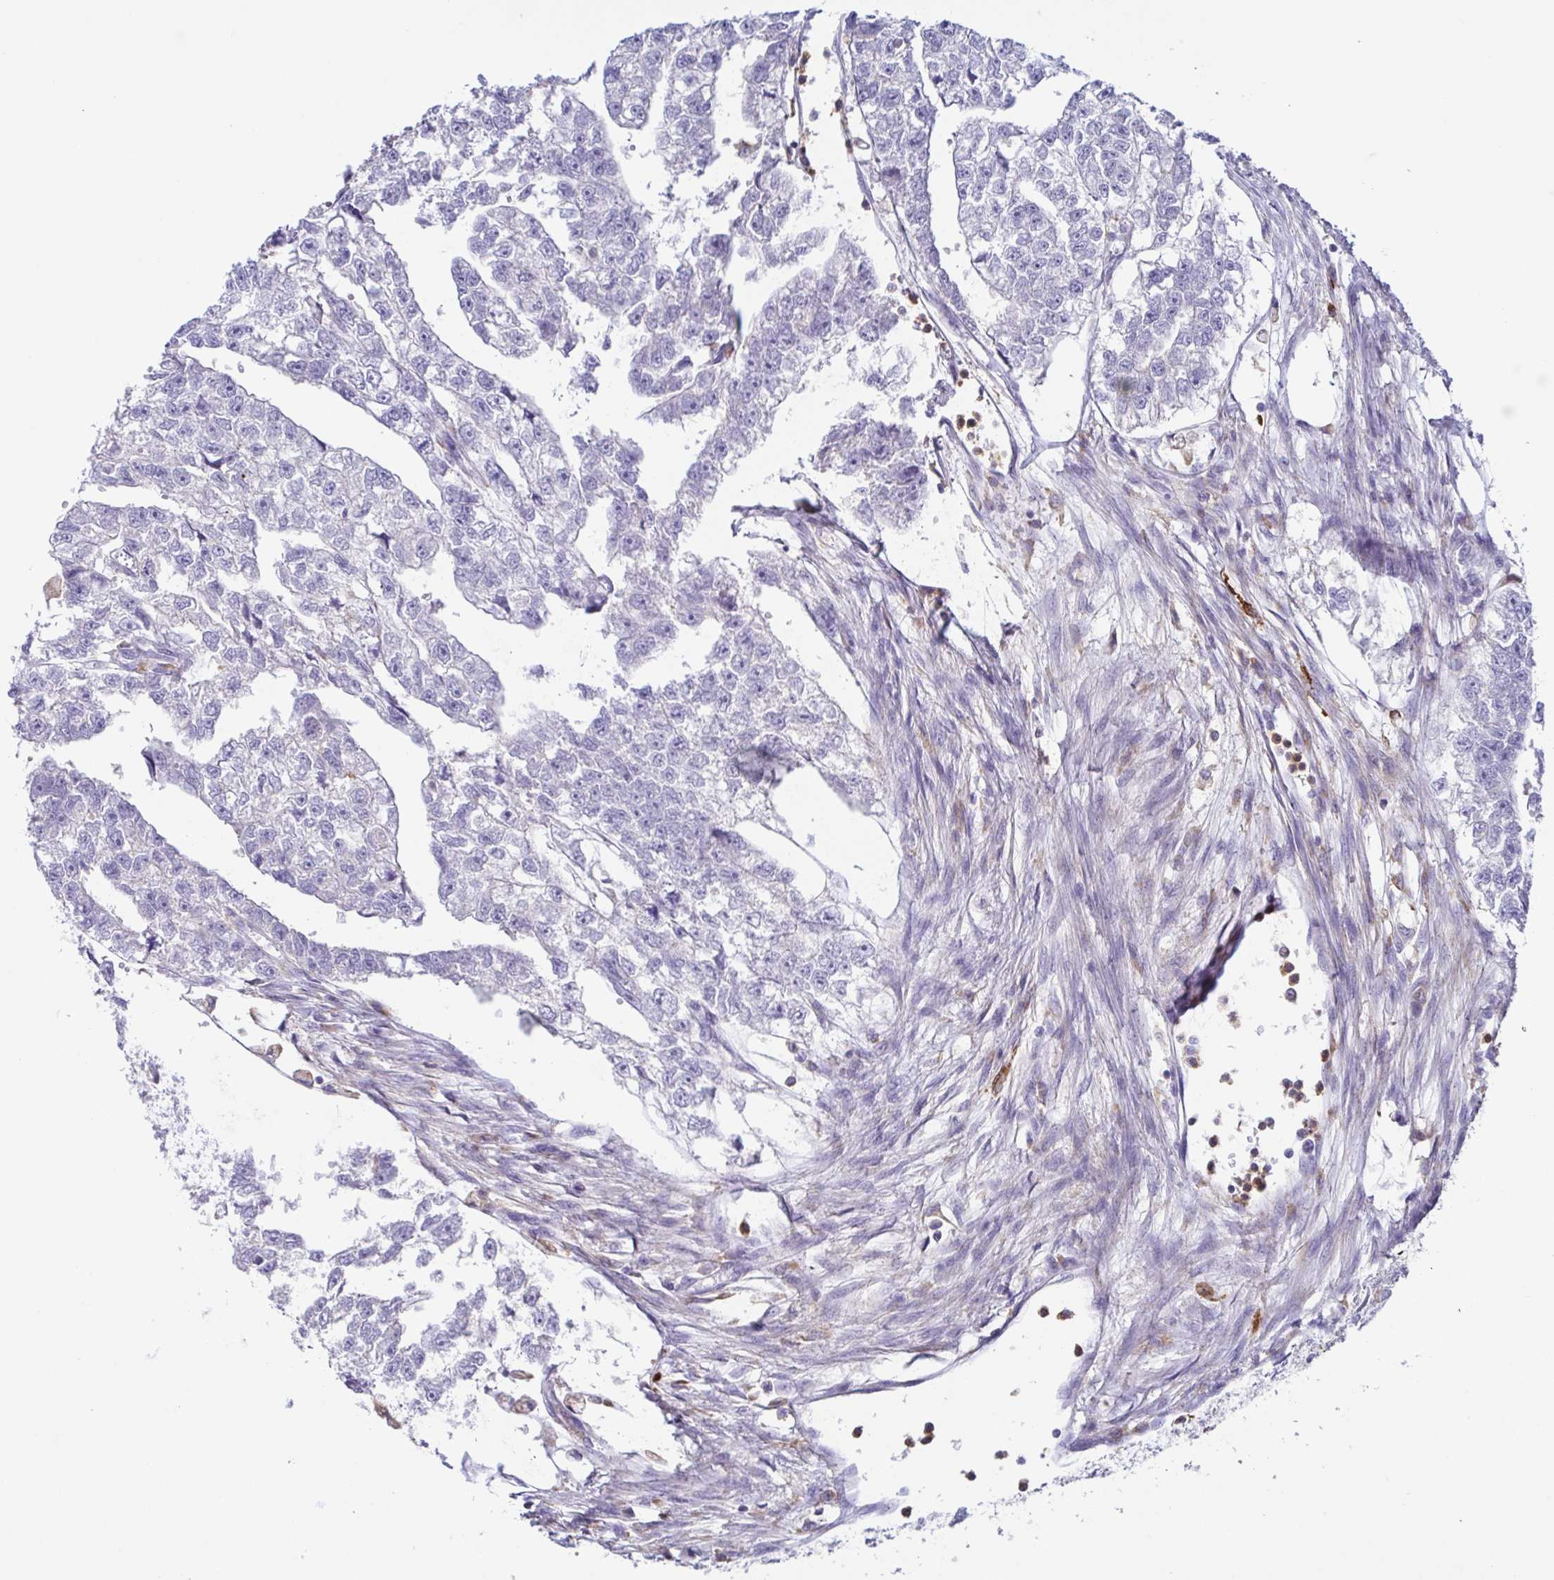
{"staining": {"intensity": "negative", "quantity": "none", "location": "none"}, "tissue": "testis cancer", "cell_type": "Tumor cells", "image_type": "cancer", "snomed": [{"axis": "morphology", "description": "Carcinoma, Embryonal, NOS"}, {"axis": "morphology", "description": "Teratoma, malignant, NOS"}, {"axis": "topography", "description": "Testis"}], "caption": "The immunohistochemistry (IHC) histopathology image has no significant staining in tumor cells of testis teratoma (malignant) tissue.", "gene": "ATP6V1G2", "patient": {"sex": "male", "age": 44}}